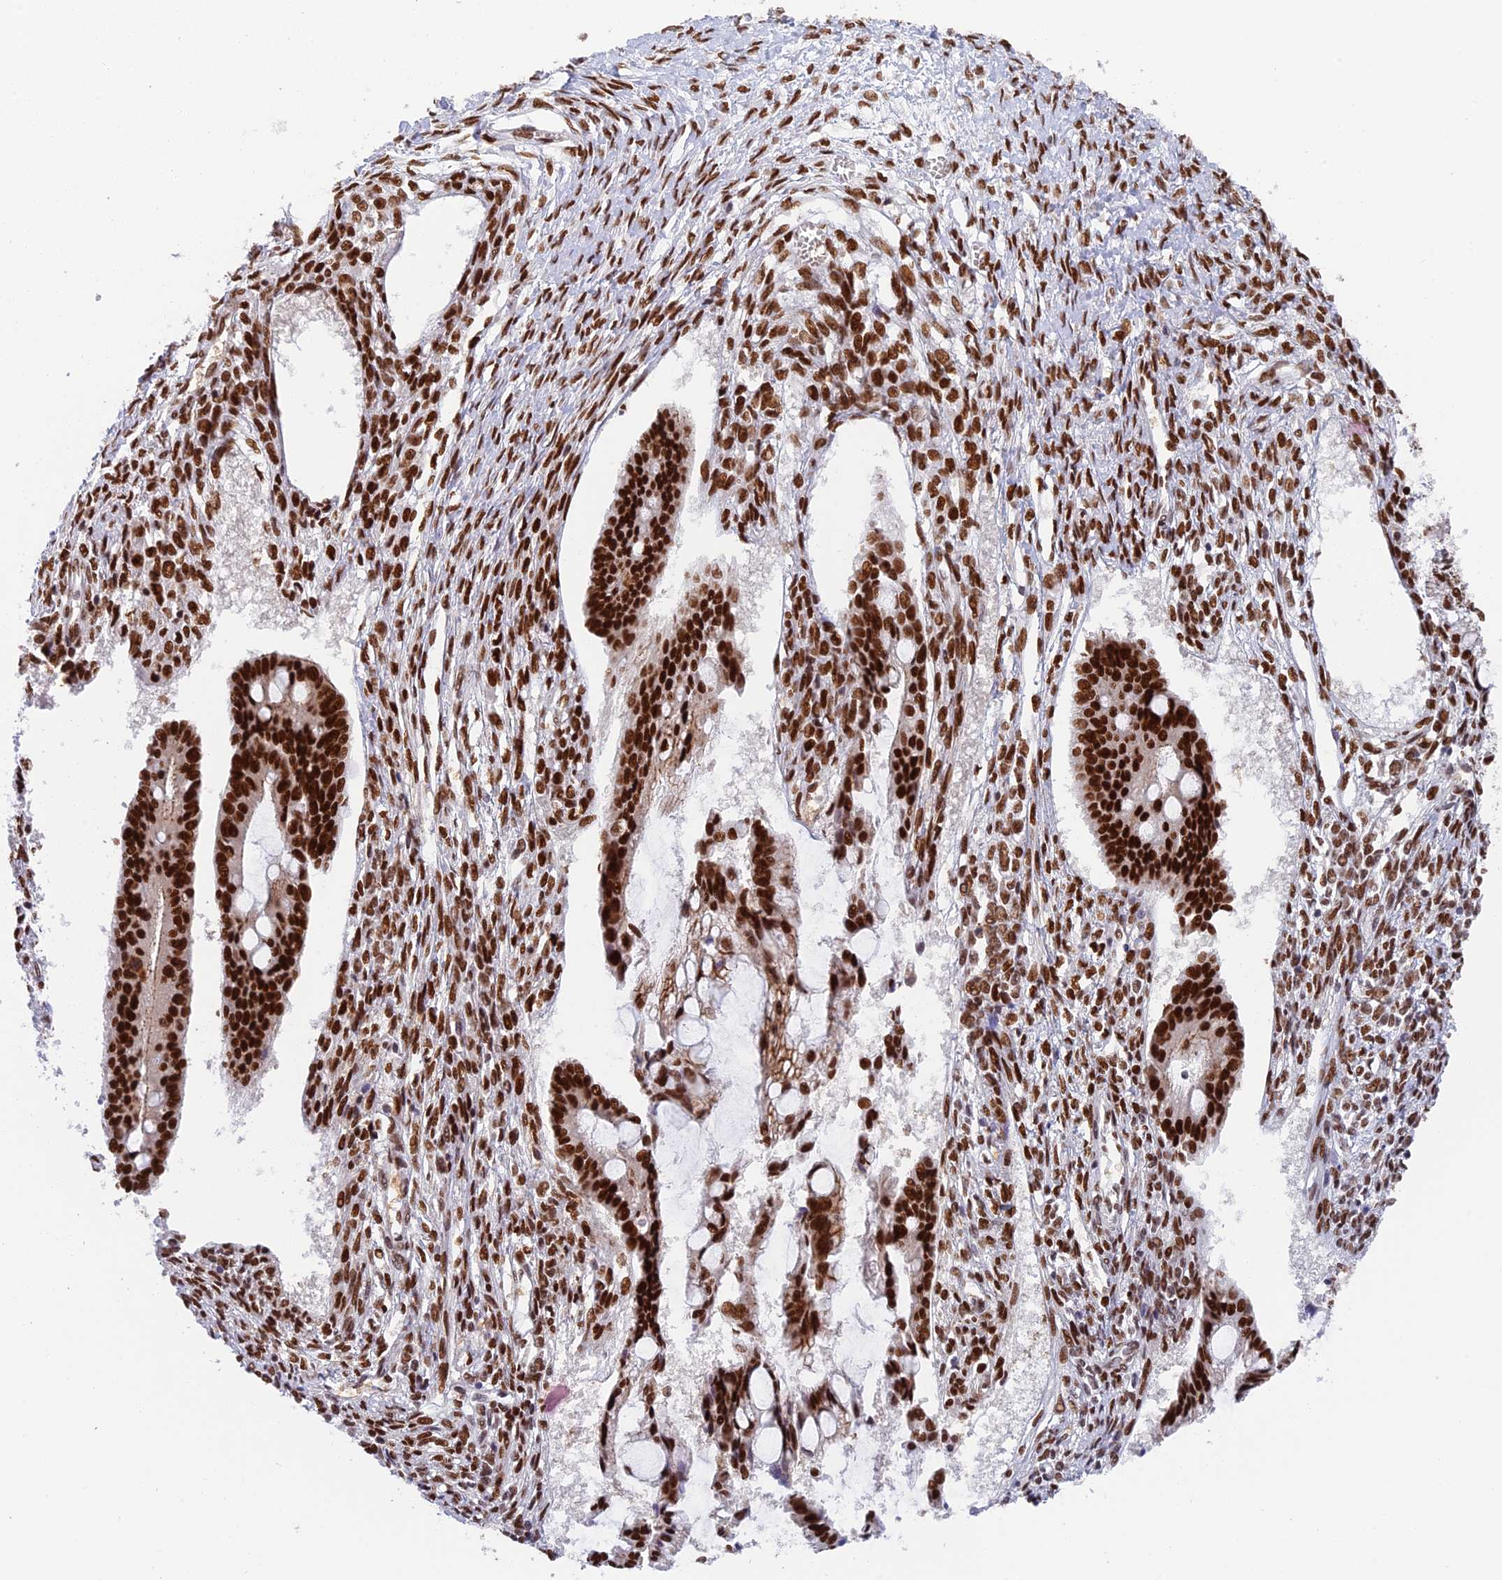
{"staining": {"intensity": "strong", "quantity": ">75%", "location": "nuclear"}, "tissue": "ovarian cancer", "cell_type": "Tumor cells", "image_type": "cancer", "snomed": [{"axis": "morphology", "description": "Cystadenocarcinoma, mucinous, NOS"}, {"axis": "topography", "description": "Ovary"}], "caption": "The histopathology image exhibits staining of mucinous cystadenocarcinoma (ovarian), revealing strong nuclear protein positivity (brown color) within tumor cells.", "gene": "EEF1AKMT3", "patient": {"sex": "female", "age": 73}}